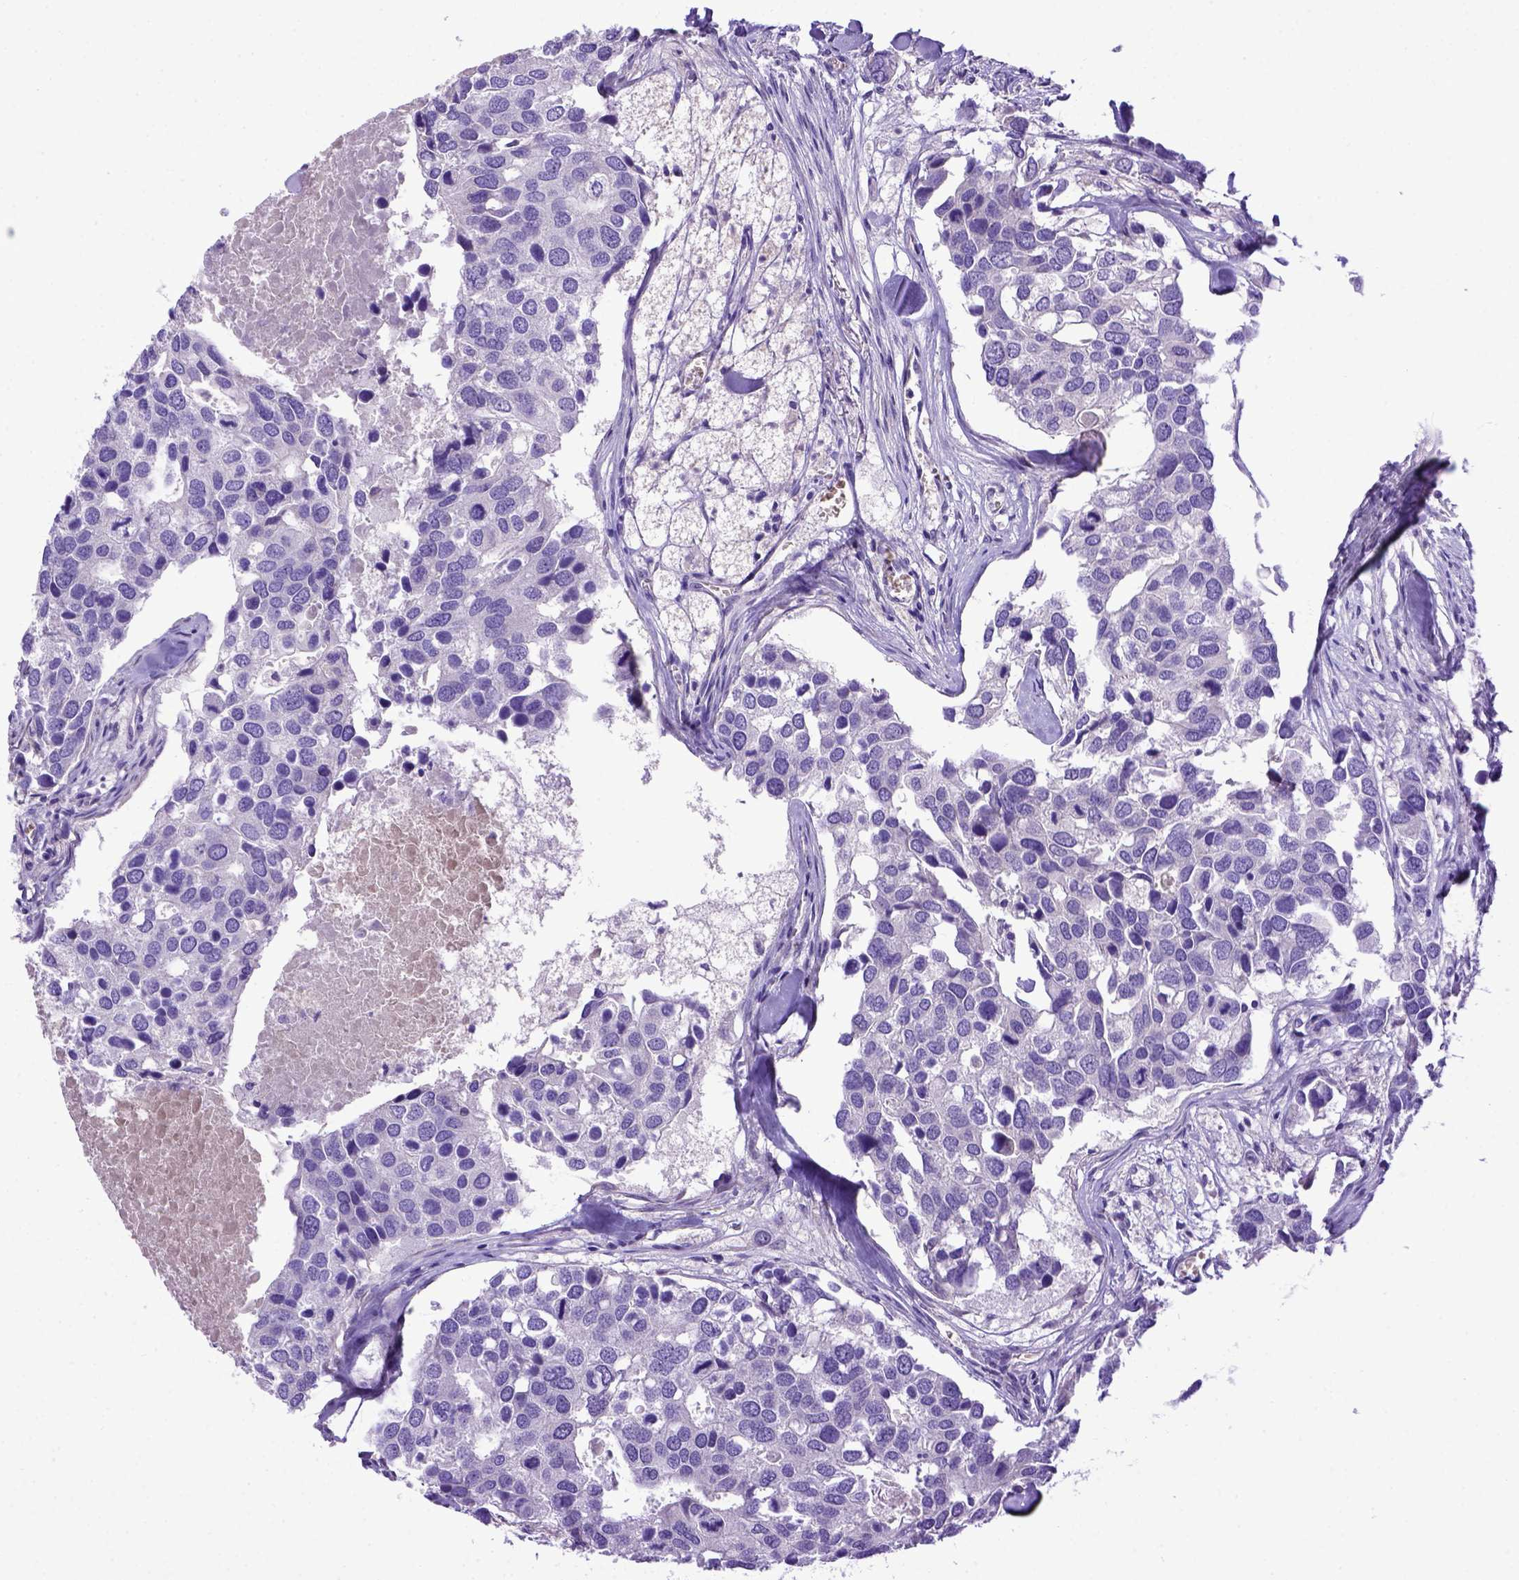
{"staining": {"intensity": "negative", "quantity": "none", "location": "none"}, "tissue": "breast cancer", "cell_type": "Tumor cells", "image_type": "cancer", "snomed": [{"axis": "morphology", "description": "Duct carcinoma"}, {"axis": "topography", "description": "Breast"}], "caption": "Tumor cells are negative for brown protein staining in infiltrating ductal carcinoma (breast).", "gene": "ADAM12", "patient": {"sex": "female", "age": 83}}